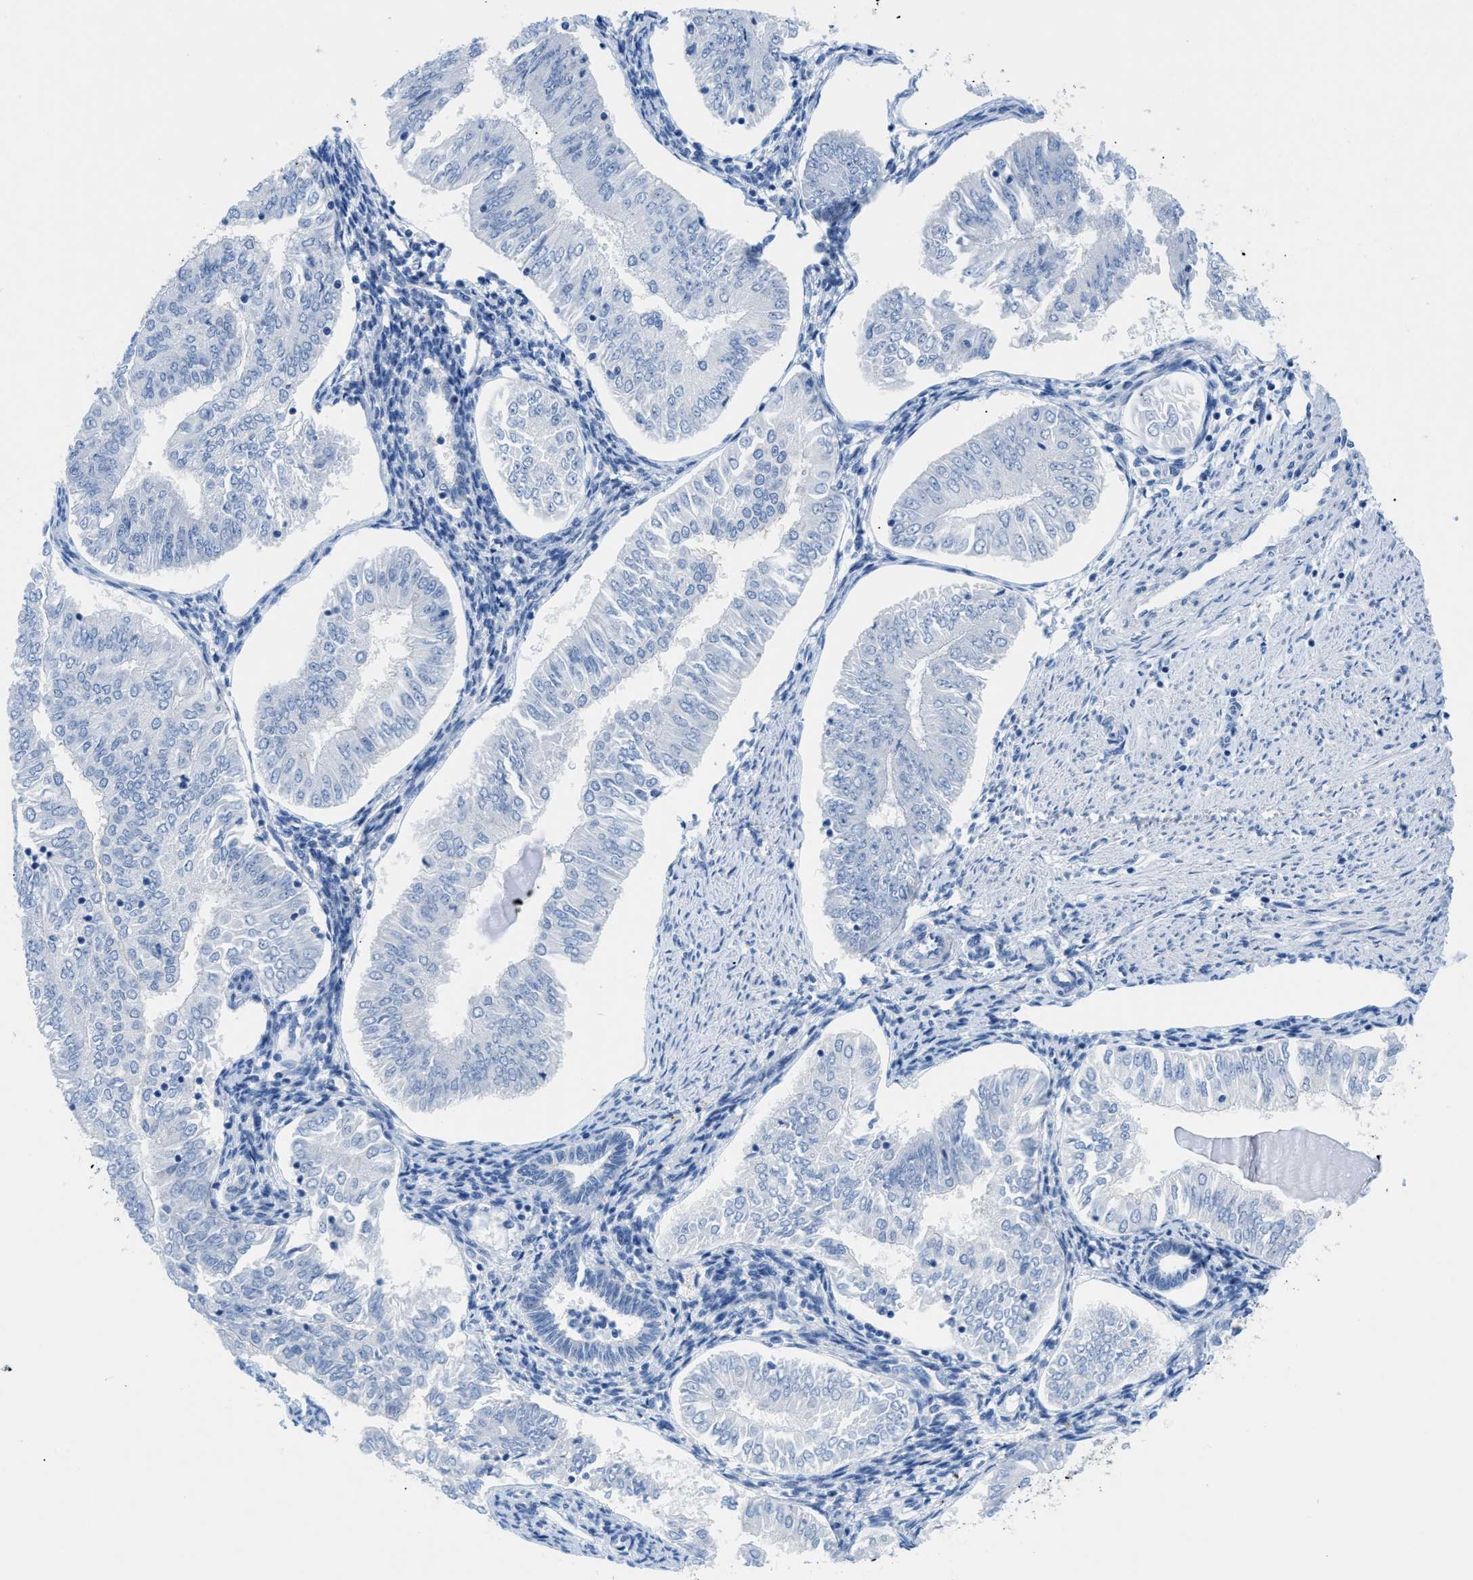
{"staining": {"intensity": "negative", "quantity": "none", "location": "none"}, "tissue": "endometrial cancer", "cell_type": "Tumor cells", "image_type": "cancer", "snomed": [{"axis": "morphology", "description": "Adenocarcinoma, NOS"}, {"axis": "topography", "description": "Endometrium"}], "caption": "DAB (3,3'-diaminobenzidine) immunohistochemical staining of human adenocarcinoma (endometrial) shows no significant staining in tumor cells. (DAB IHC with hematoxylin counter stain).", "gene": "FDCSP", "patient": {"sex": "female", "age": 53}}